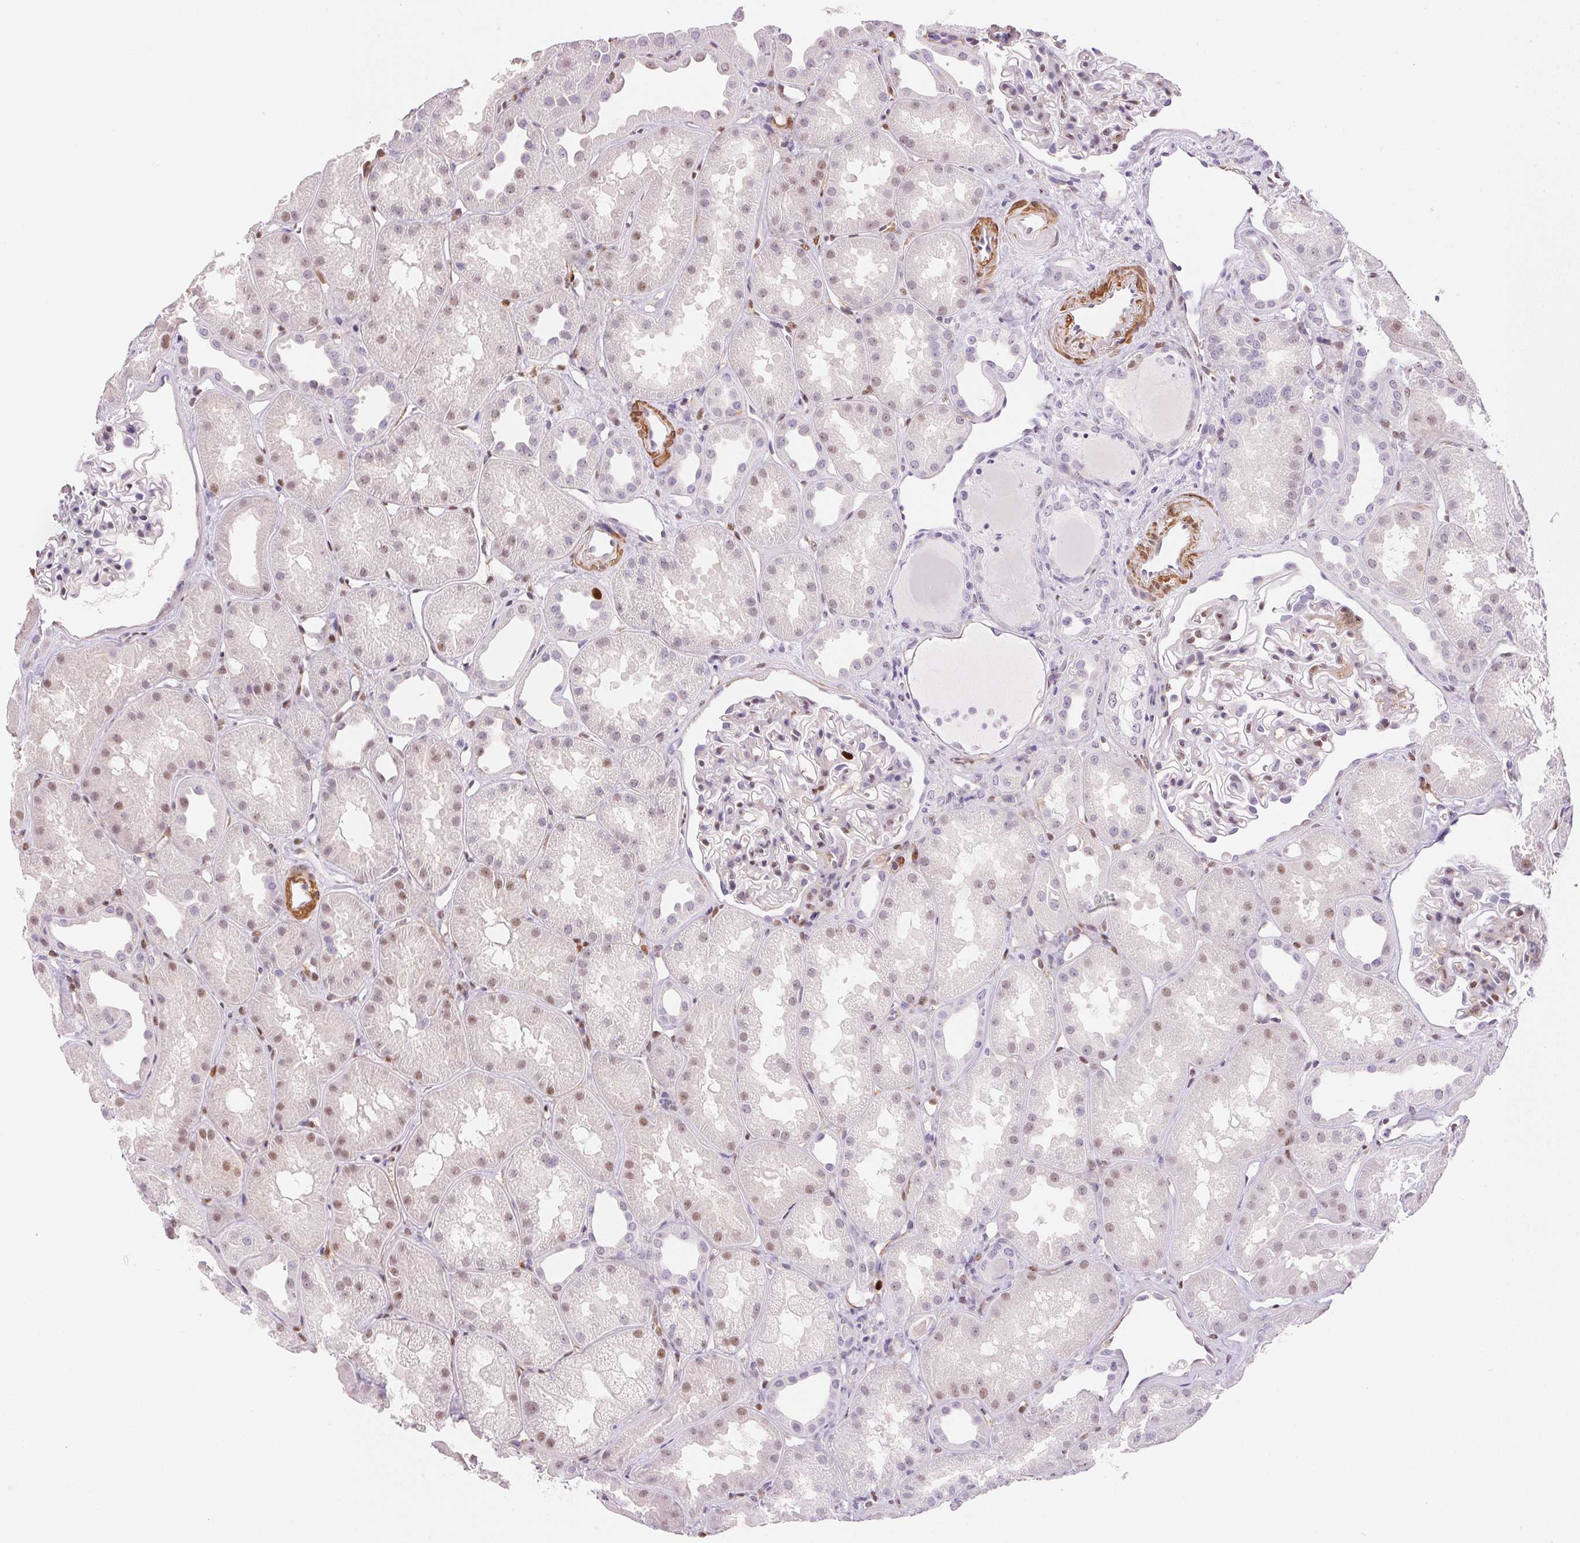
{"staining": {"intensity": "weak", "quantity": "<25%", "location": "nuclear"}, "tissue": "kidney", "cell_type": "Cells in glomeruli", "image_type": "normal", "snomed": [{"axis": "morphology", "description": "Normal tissue, NOS"}, {"axis": "topography", "description": "Kidney"}], "caption": "A photomicrograph of human kidney is negative for staining in cells in glomeruli. (DAB IHC with hematoxylin counter stain).", "gene": "SMTN", "patient": {"sex": "male", "age": 61}}